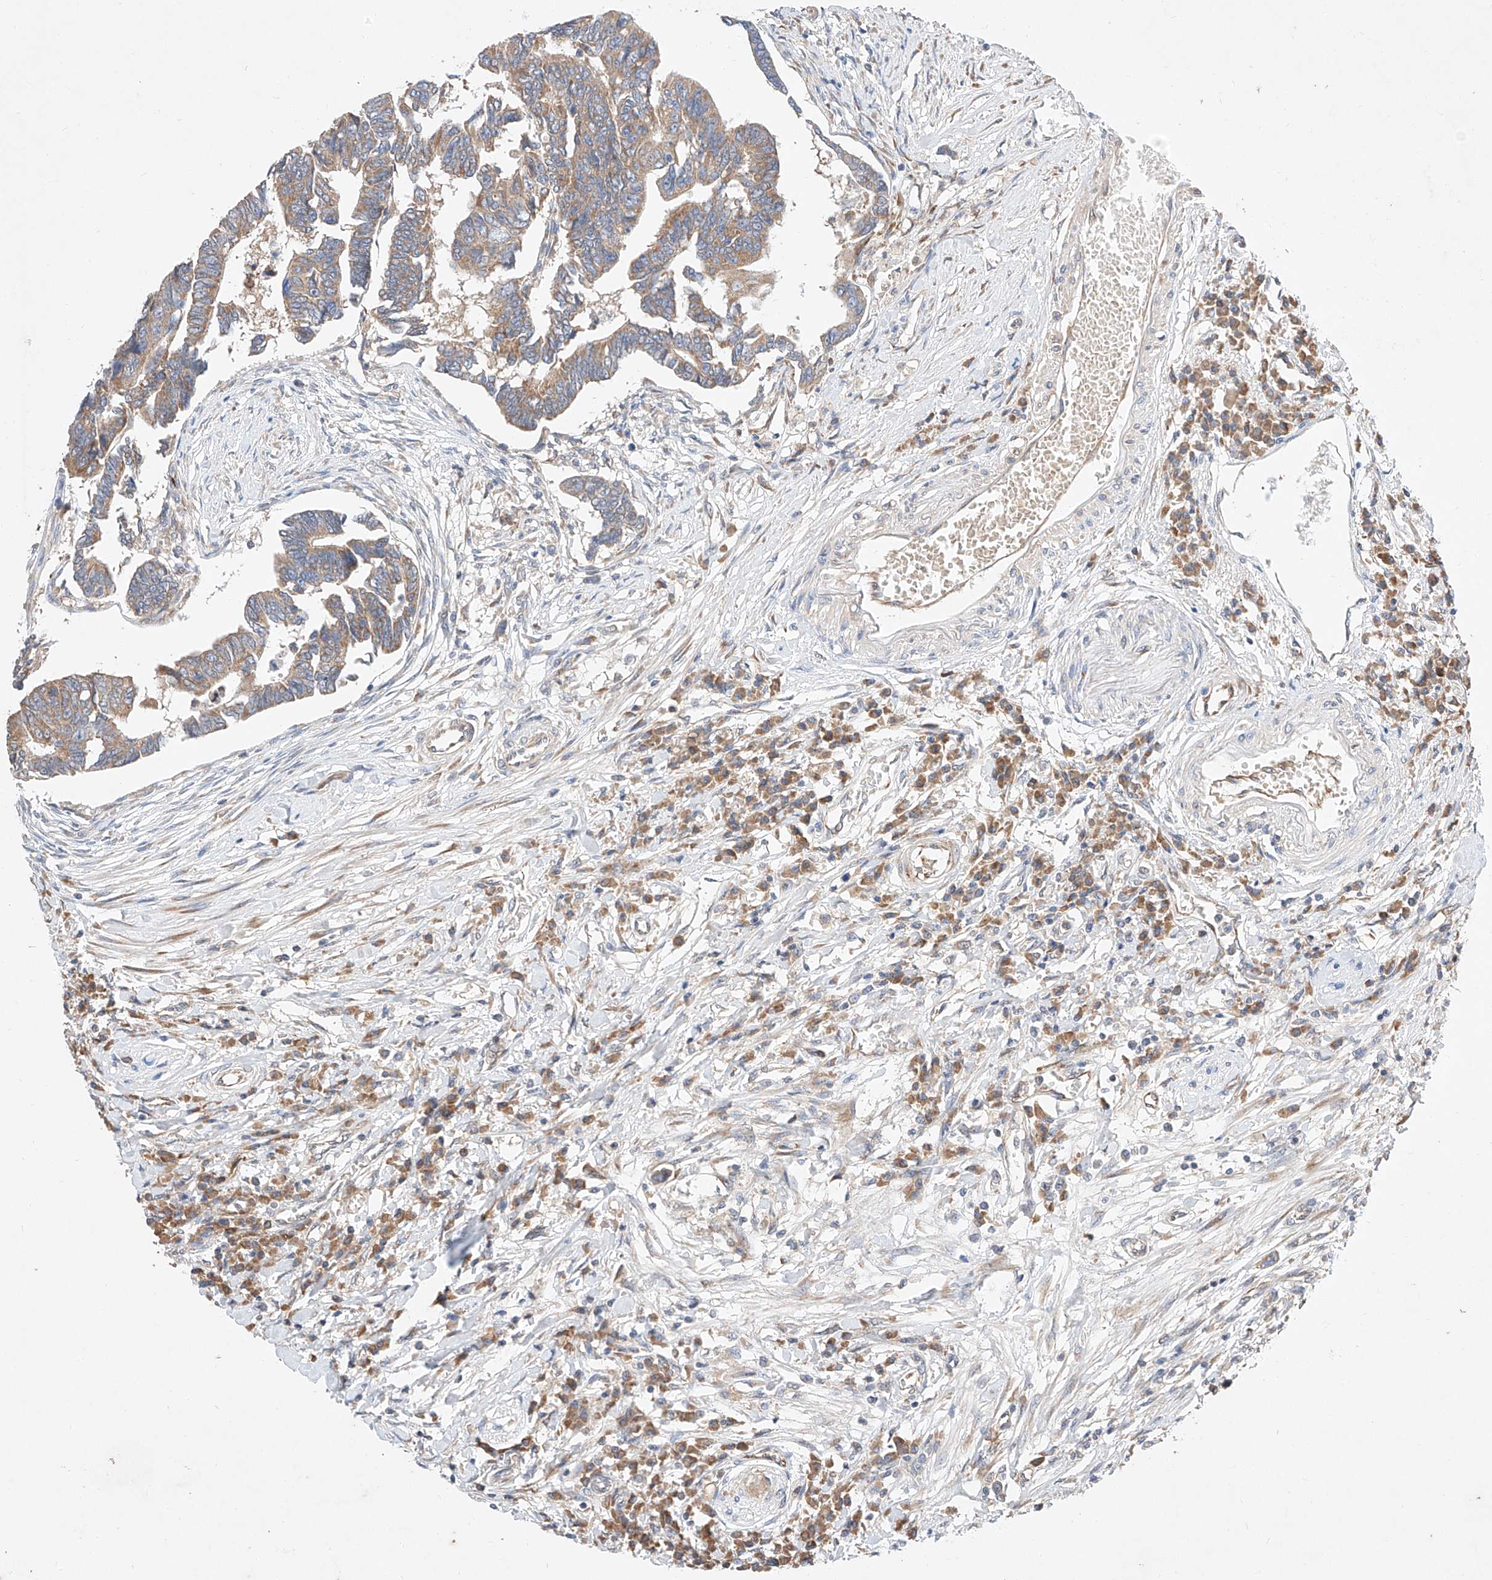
{"staining": {"intensity": "moderate", "quantity": ">75%", "location": "cytoplasmic/membranous"}, "tissue": "colorectal cancer", "cell_type": "Tumor cells", "image_type": "cancer", "snomed": [{"axis": "morphology", "description": "Adenocarcinoma, NOS"}, {"axis": "topography", "description": "Rectum"}], "caption": "Colorectal cancer (adenocarcinoma) stained with a brown dye exhibits moderate cytoplasmic/membranous positive staining in approximately >75% of tumor cells.", "gene": "C6orf118", "patient": {"sex": "female", "age": 65}}